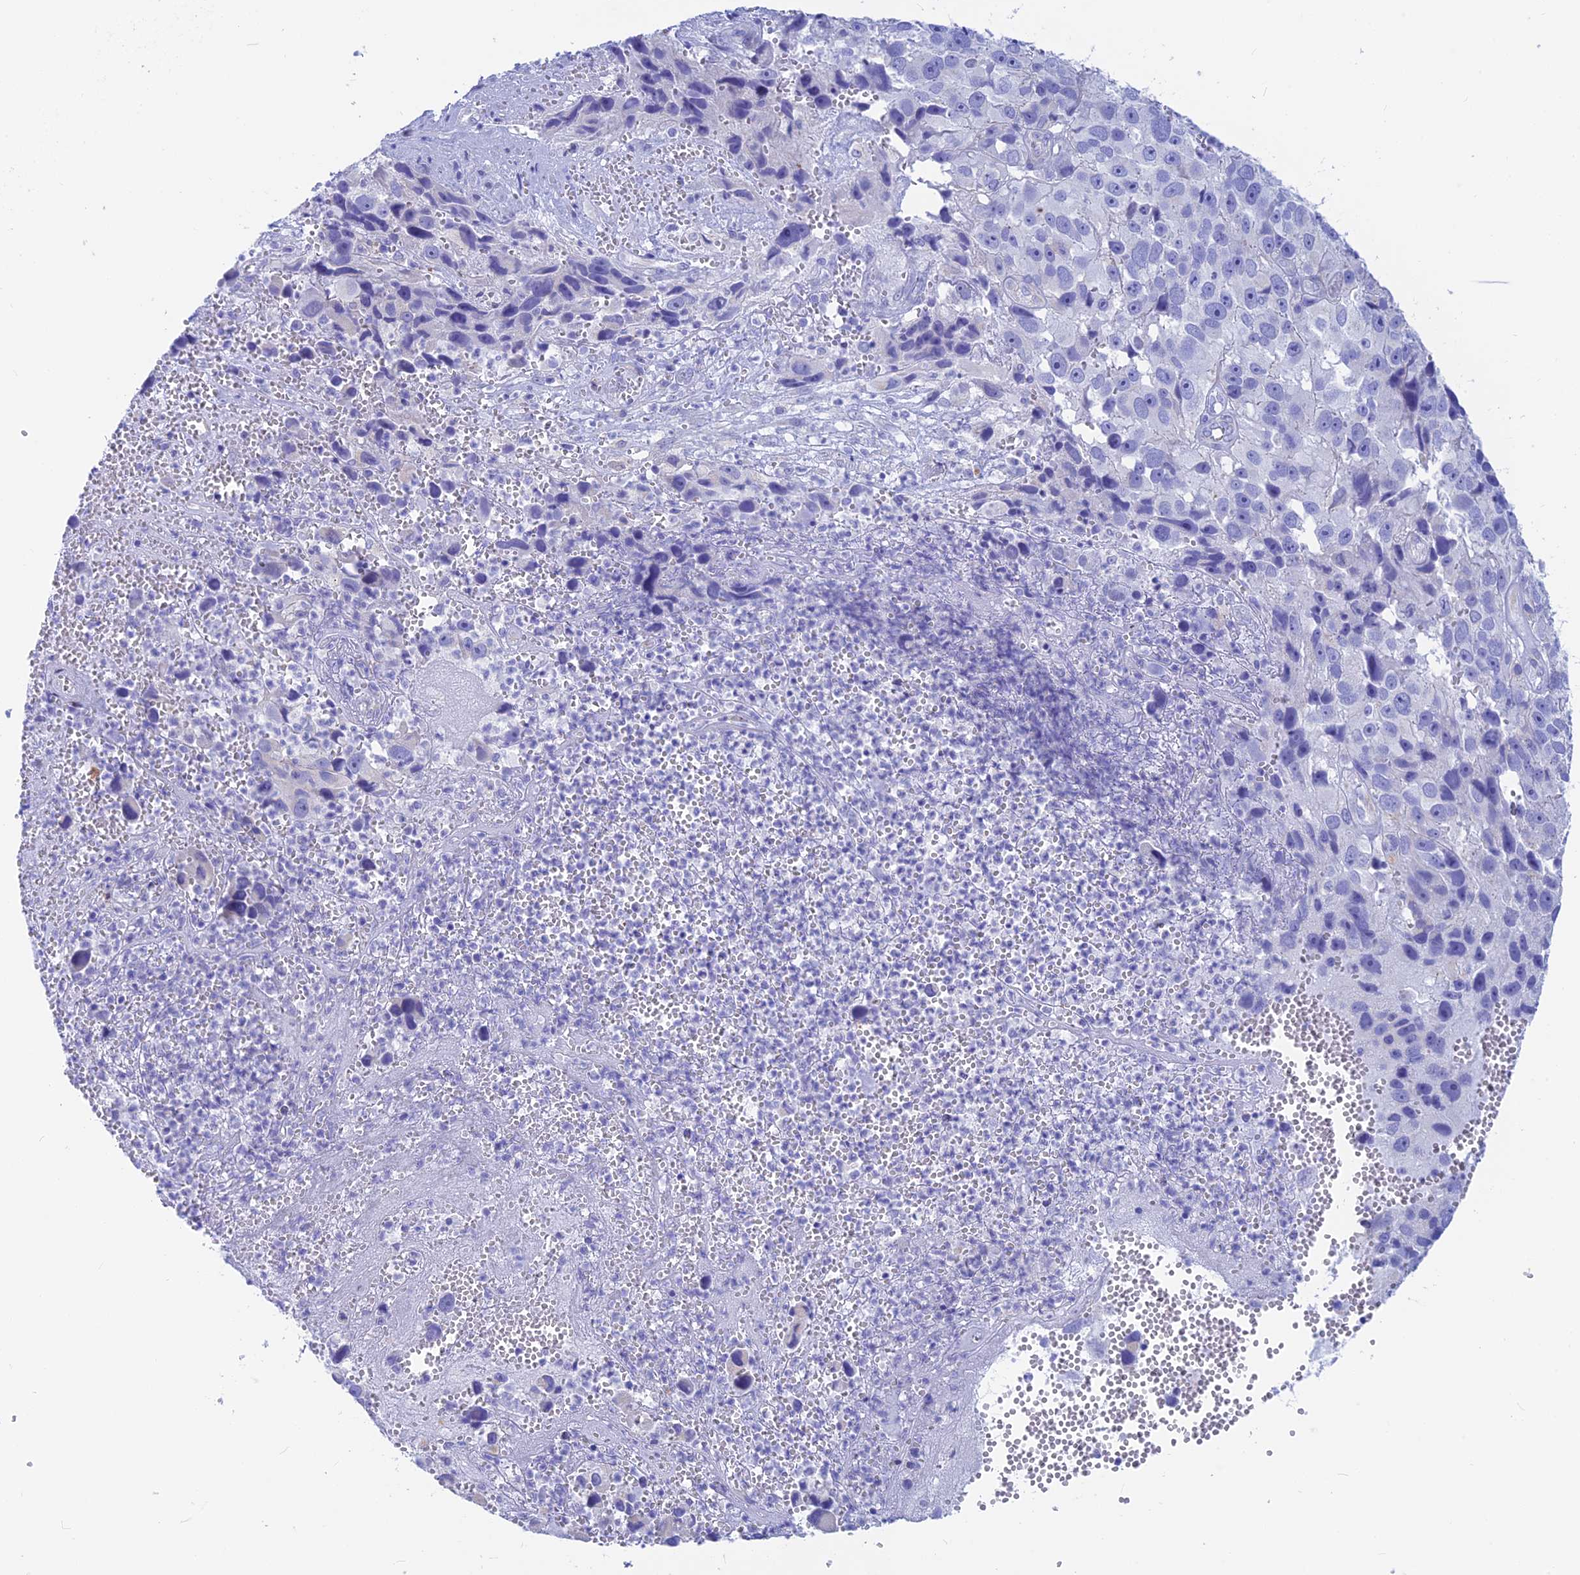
{"staining": {"intensity": "negative", "quantity": "none", "location": "none"}, "tissue": "melanoma", "cell_type": "Tumor cells", "image_type": "cancer", "snomed": [{"axis": "morphology", "description": "Malignant melanoma, NOS"}, {"axis": "topography", "description": "Skin"}], "caption": "This is an immunohistochemistry (IHC) micrograph of malignant melanoma. There is no expression in tumor cells.", "gene": "GNGT2", "patient": {"sex": "male", "age": 84}}